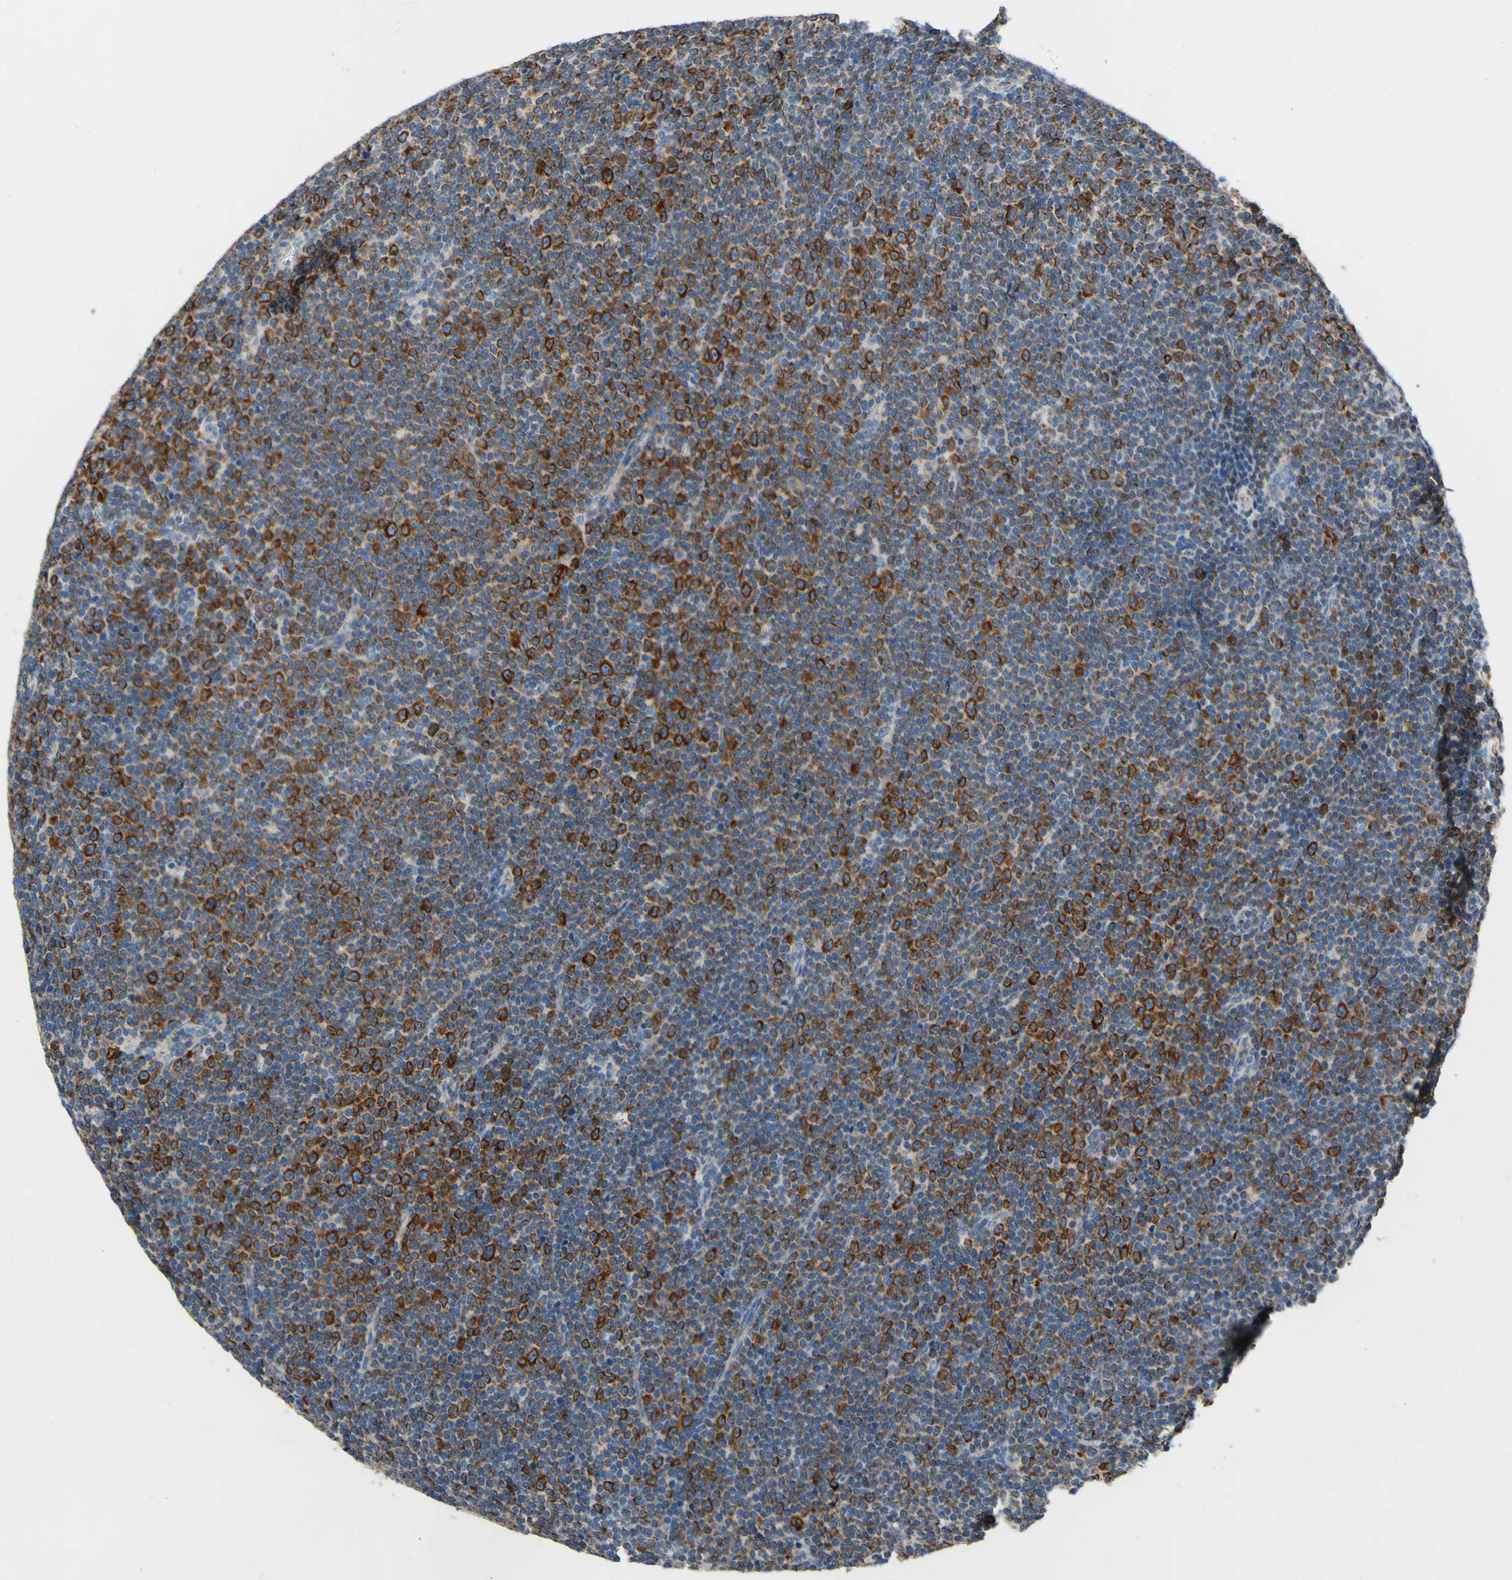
{"staining": {"intensity": "strong", "quantity": "25%-75%", "location": "cytoplasmic/membranous"}, "tissue": "lymphoma", "cell_type": "Tumor cells", "image_type": "cancer", "snomed": [{"axis": "morphology", "description": "Malignant lymphoma, non-Hodgkin's type, Low grade"}, {"axis": "topography", "description": "Lymph node"}], "caption": "Protein staining displays strong cytoplasmic/membranous expression in about 25%-75% of tumor cells in malignant lymphoma, non-Hodgkin's type (low-grade).", "gene": "RETREG2", "patient": {"sex": "female", "age": 67}}